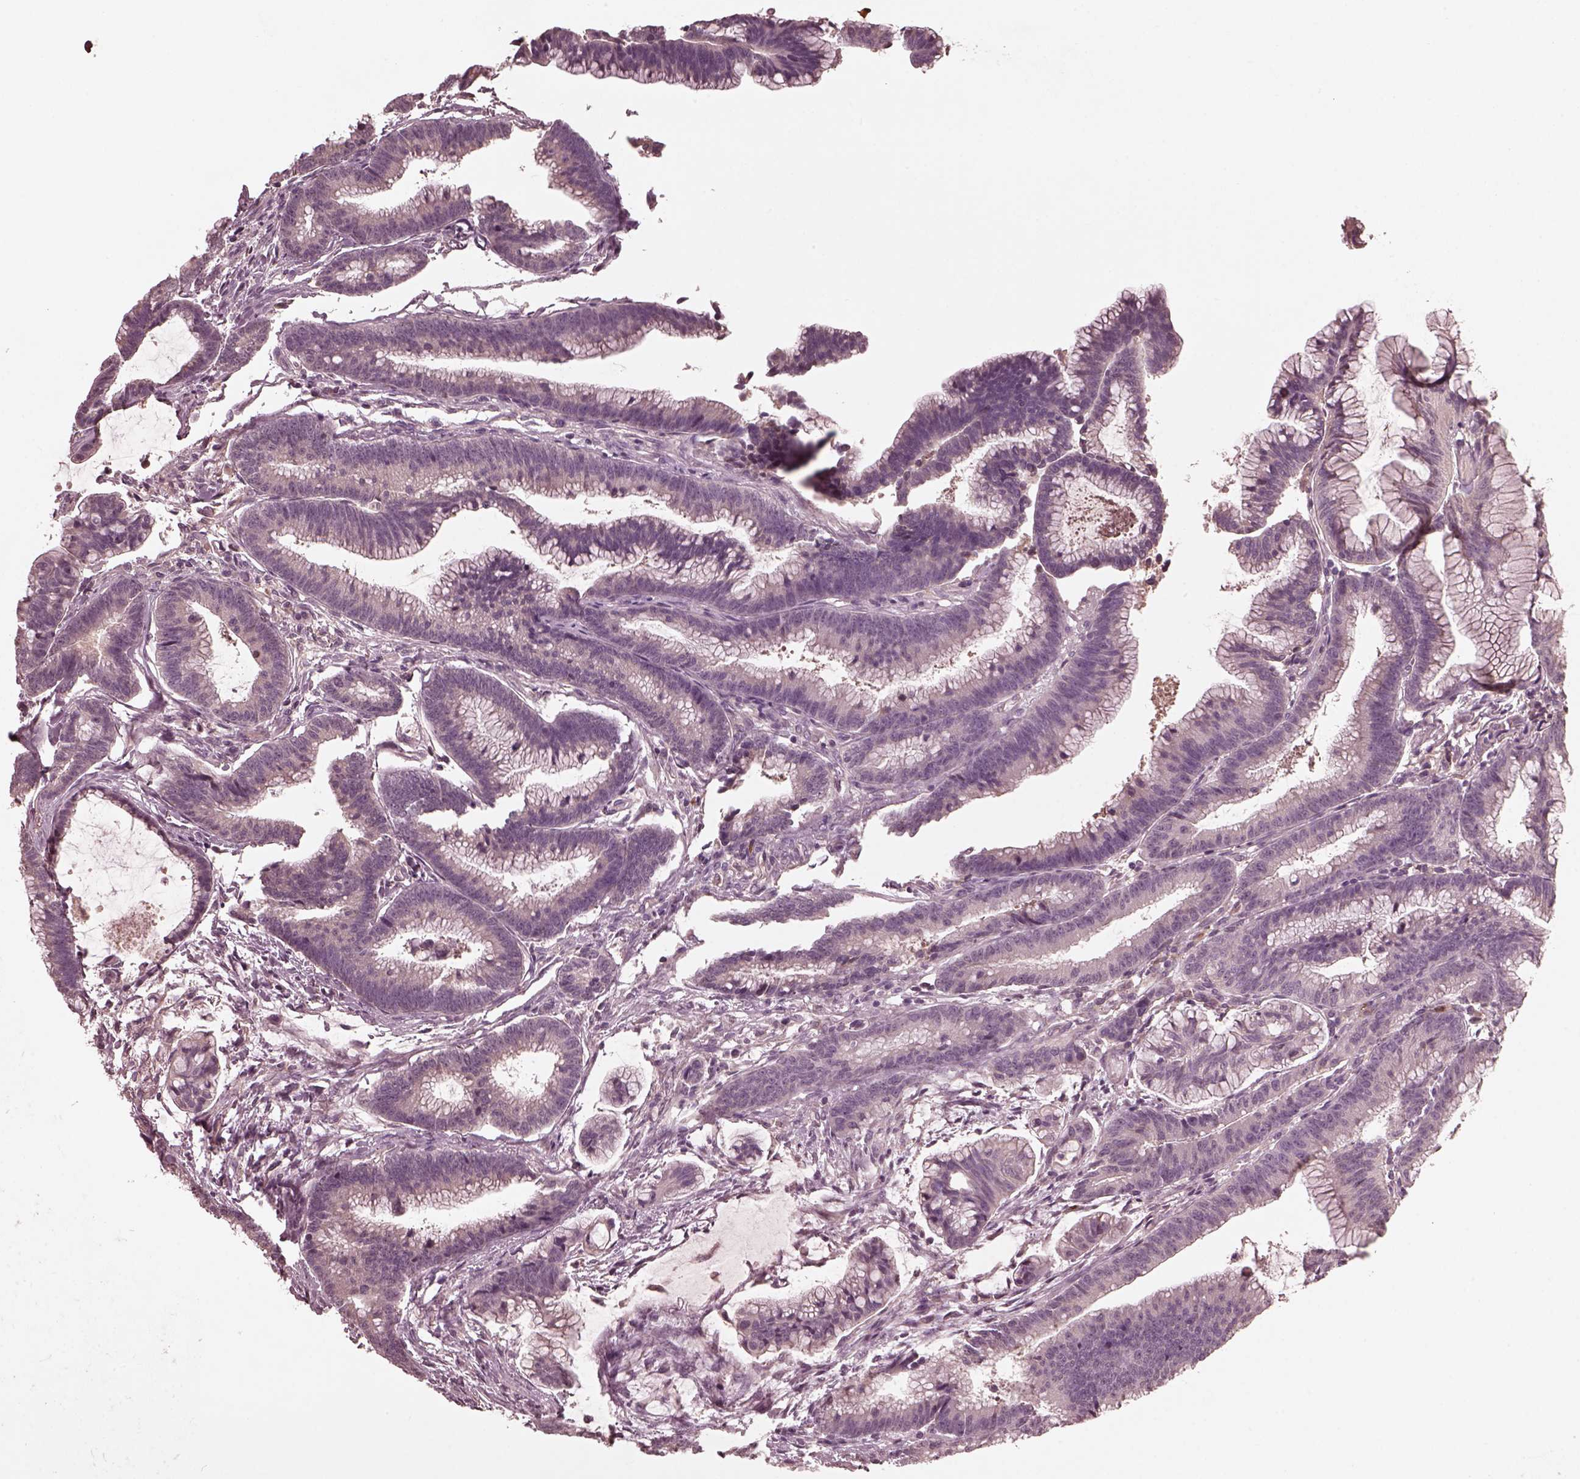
{"staining": {"intensity": "negative", "quantity": "none", "location": "none"}, "tissue": "colorectal cancer", "cell_type": "Tumor cells", "image_type": "cancer", "snomed": [{"axis": "morphology", "description": "Adenocarcinoma, NOS"}, {"axis": "topography", "description": "Colon"}], "caption": "Immunohistochemistry (IHC) image of adenocarcinoma (colorectal) stained for a protein (brown), which displays no positivity in tumor cells.", "gene": "VWA5B1", "patient": {"sex": "female", "age": 78}}